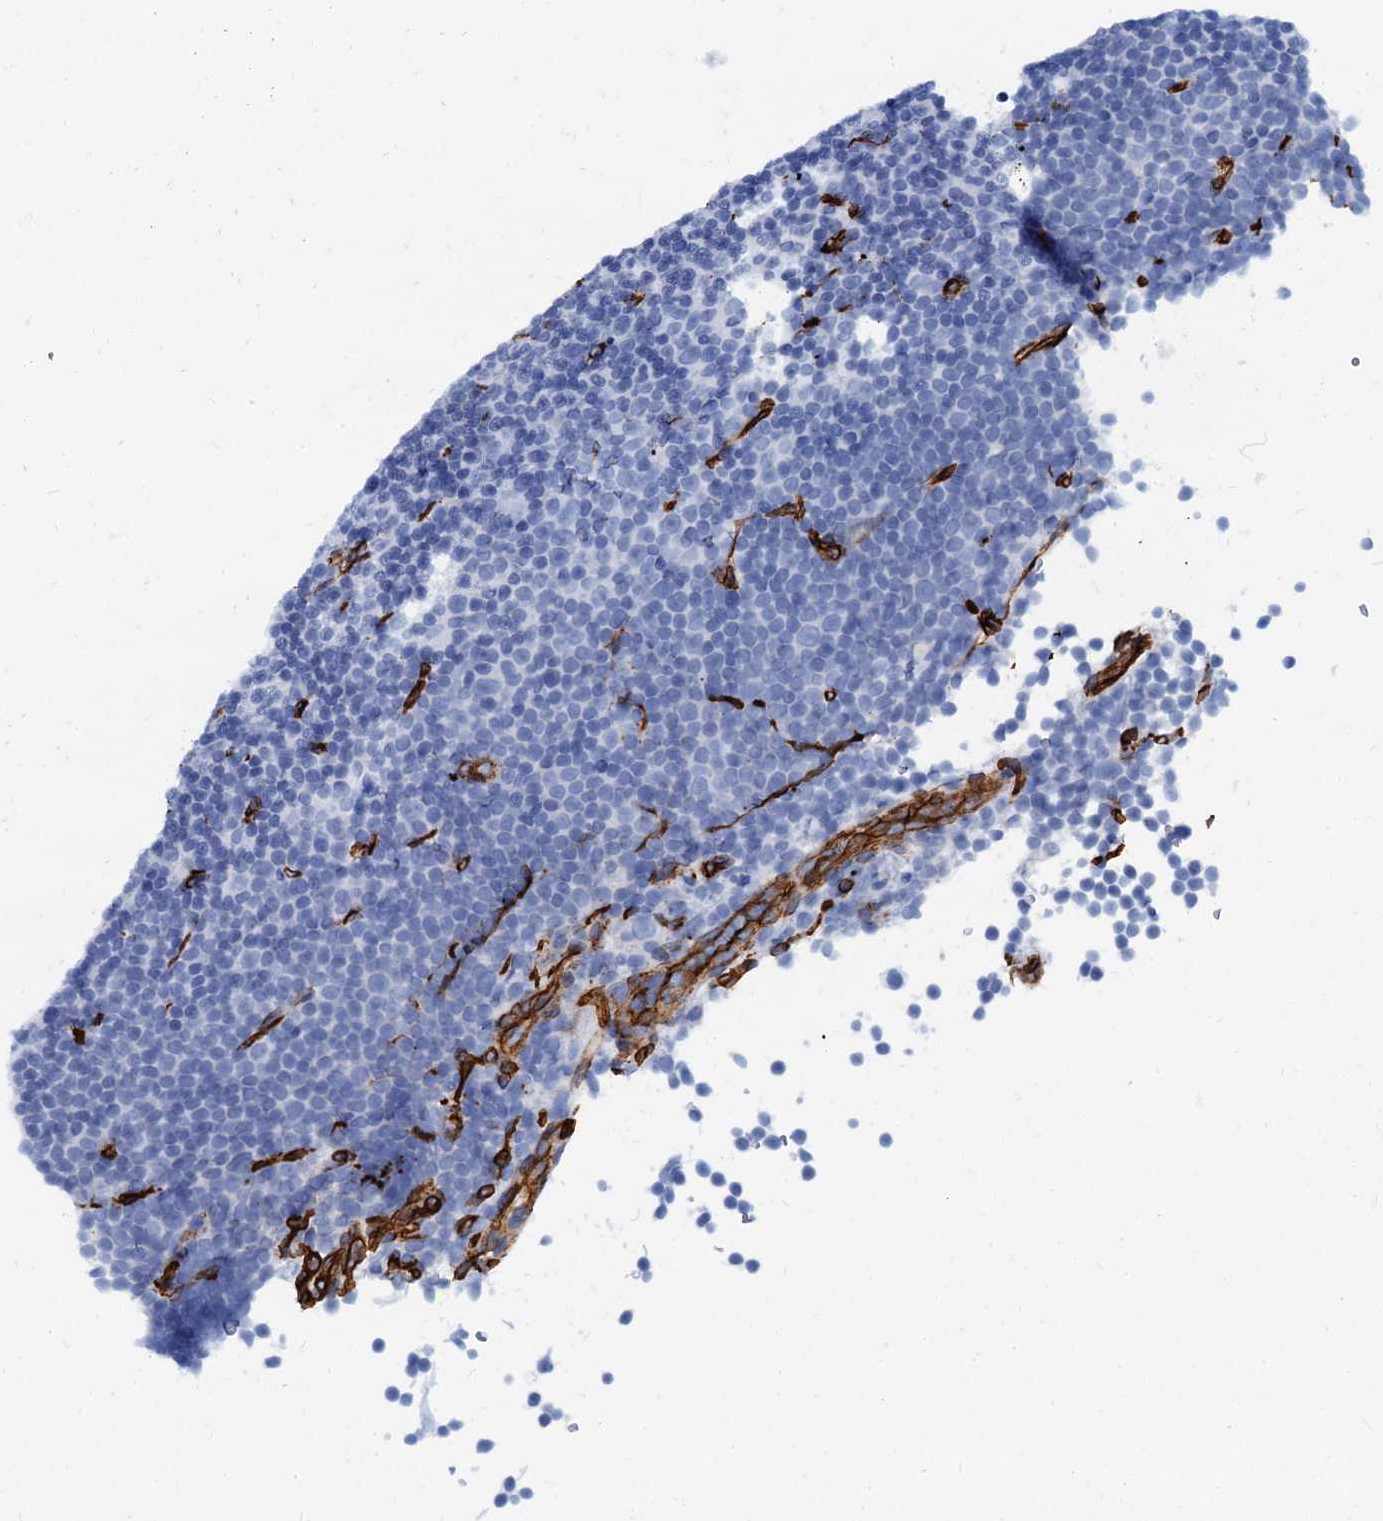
{"staining": {"intensity": "negative", "quantity": "none", "location": "none"}, "tissue": "lymphoma", "cell_type": "Tumor cells", "image_type": "cancer", "snomed": [{"axis": "morphology", "description": "Malignant lymphoma, non-Hodgkin's type, Low grade"}, {"axis": "topography", "description": "Lymph node"}], "caption": "Human low-grade malignant lymphoma, non-Hodgkin's type stained for a protein using immunohistochemistry exhibits no positivity in tumor cells.", "gene": "CAVIN2", "patient": {"sex": "female", "age": 67}}